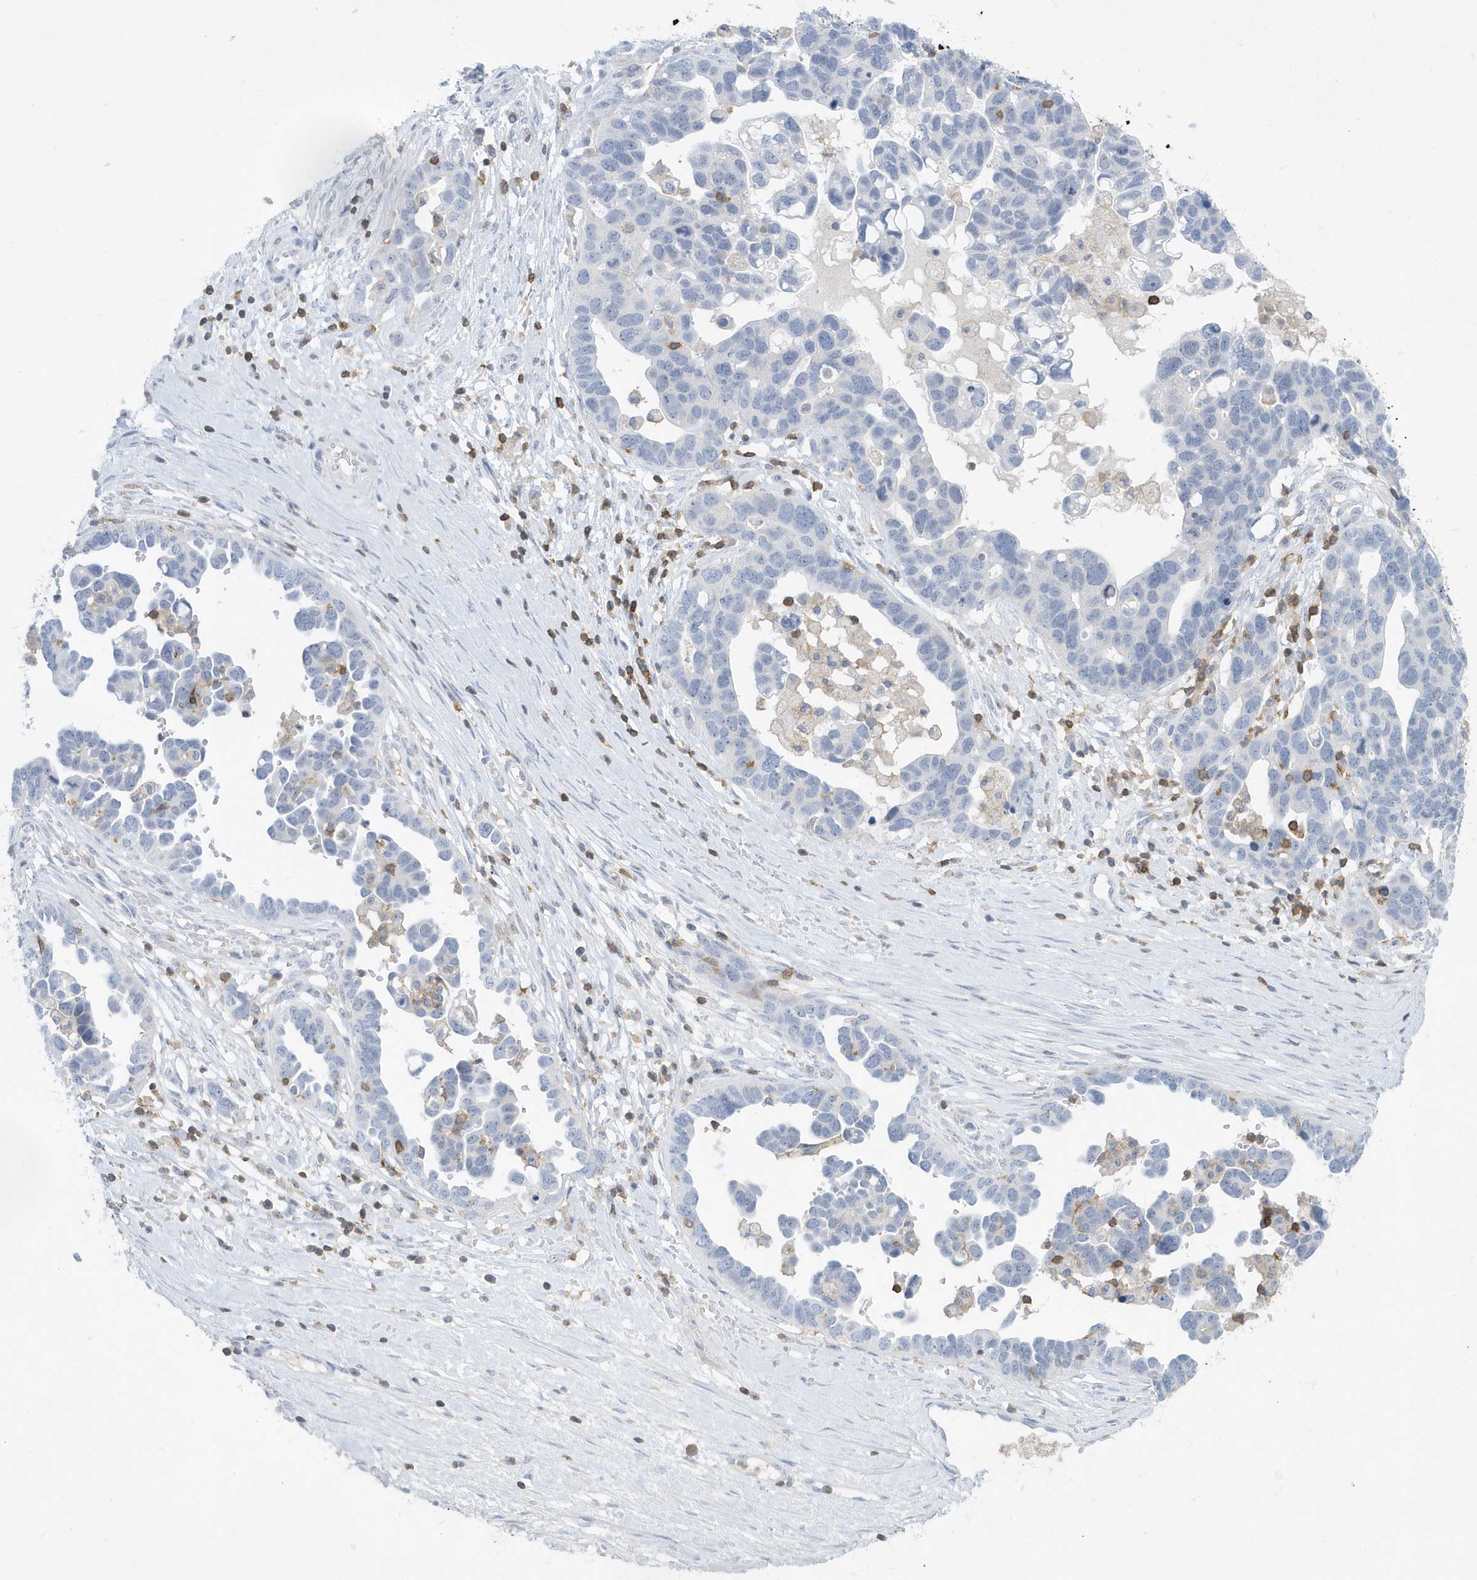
{"staining": {"intensity": "negative", "quantity": "none", "location": "none"}, "tissue": "ovarian cancer", "cell_type": "Tumor cells", "image_type": "cancer", "snomed": [{"axis": "morphology", "description": "Cystadenocarcinoma, serous, NOS"}, {"axis": "topography", "description": "Ovary"}], "caption": "This image is of ovarian serous cystadenocarcinoma stained with immunohistochemistry to label a protein in brown with the nuclei are counter-stained blue. There is no staining in tumor cells.", "gene": "PSD4", "patient": {"sex": "female", "age": 54}}